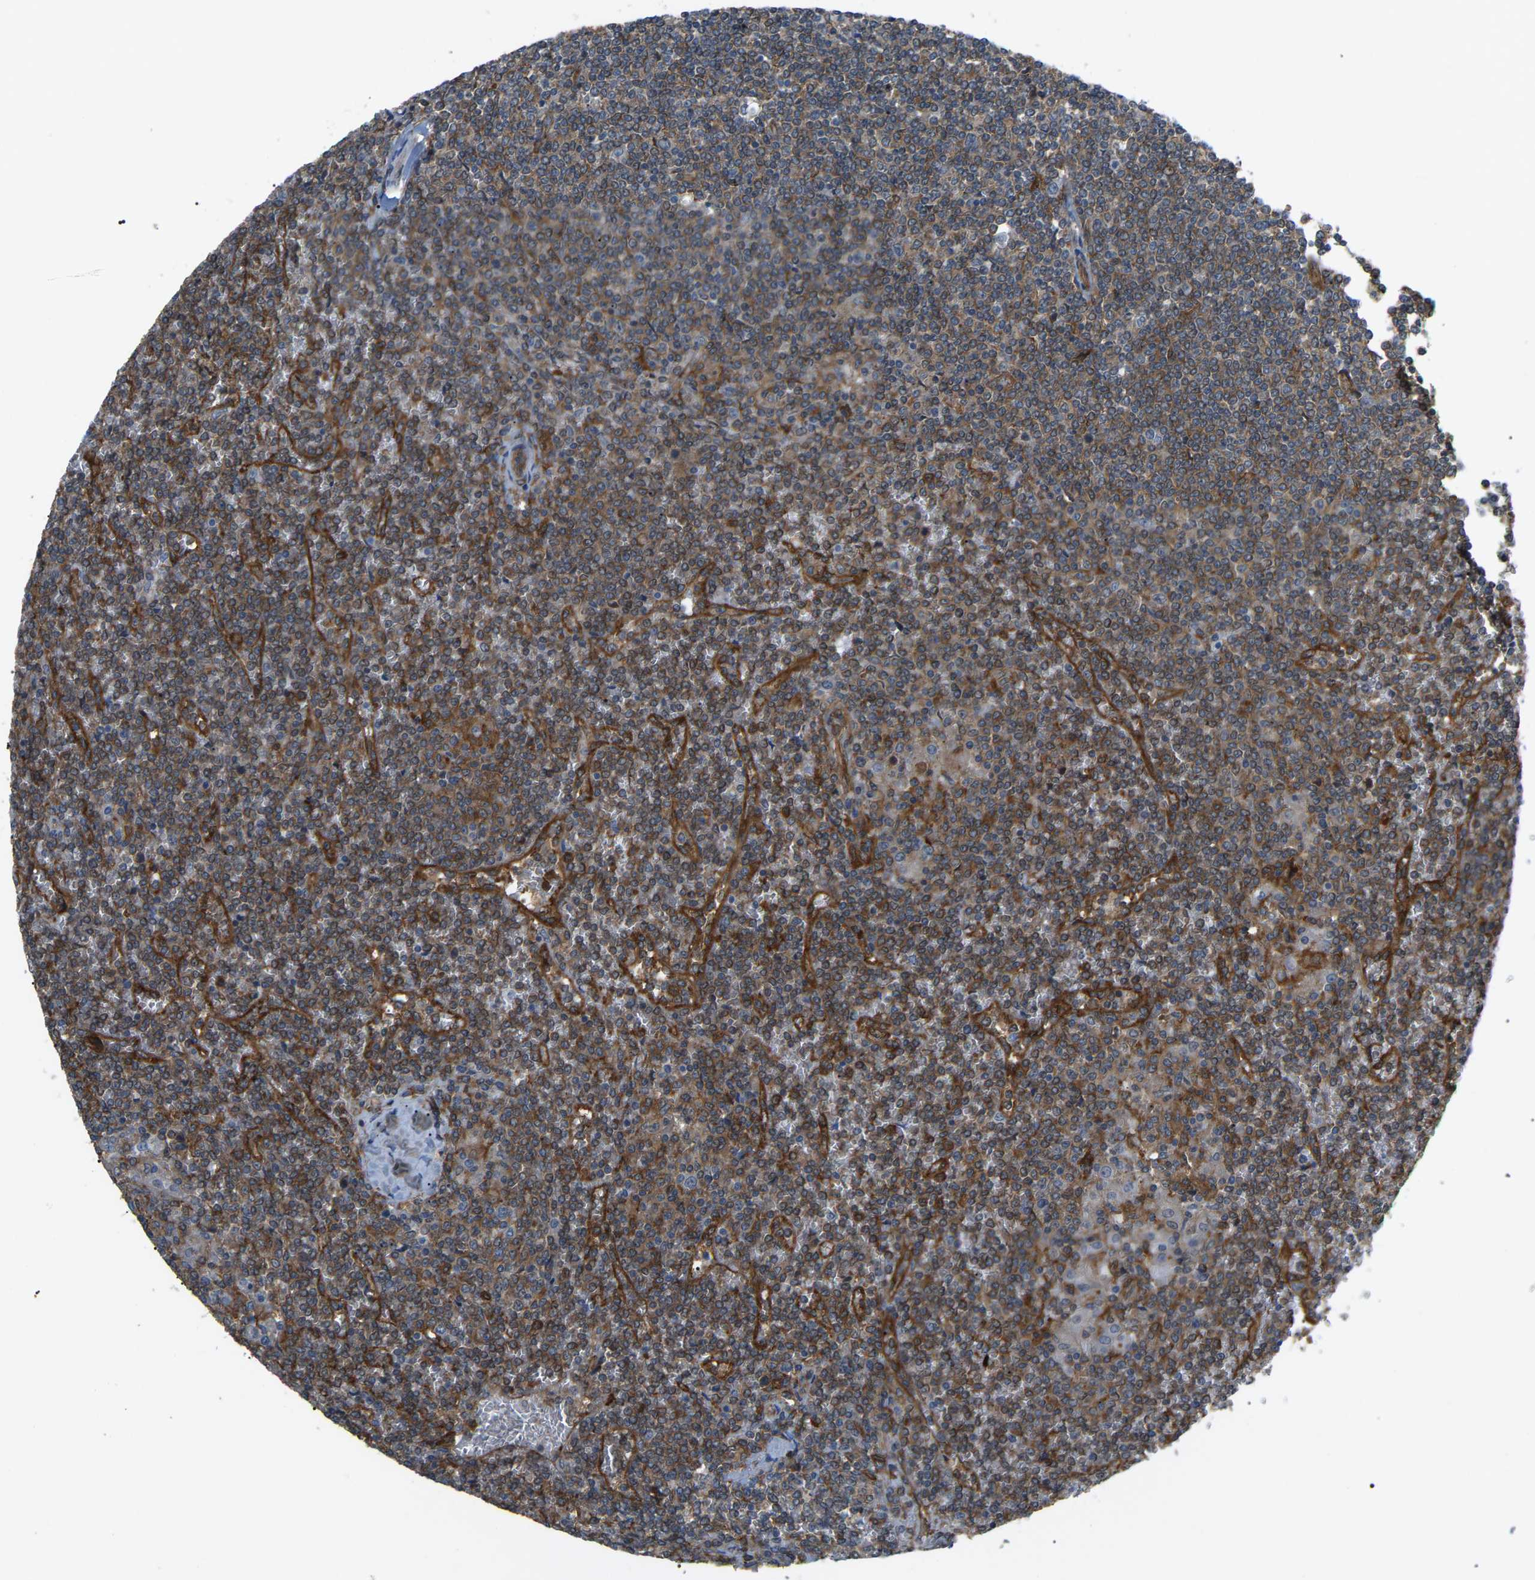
{"staining": {"intensity": "moderate", "quantity": ">75%", "location": "cytoplasmic/membranous"}, "tissue": "lymphoma", "cell_type": "Tumor cells", "image_type": "cancer", "snomed": [{"axis": "morphology", "description": "Malignant lymphoma, non-Hodgkin's type, Low grade"}, {"axis": "topography", "description": "Spleen"}], "caption": "Moderate cytoplasmic/membranous protein positivity is seen in about >75% of tumor cells in low-grade malignant lymphoma, non-Hodgkin's type.", "gene": "PICALM", "patient": {"sex": "female", "age": 19}}